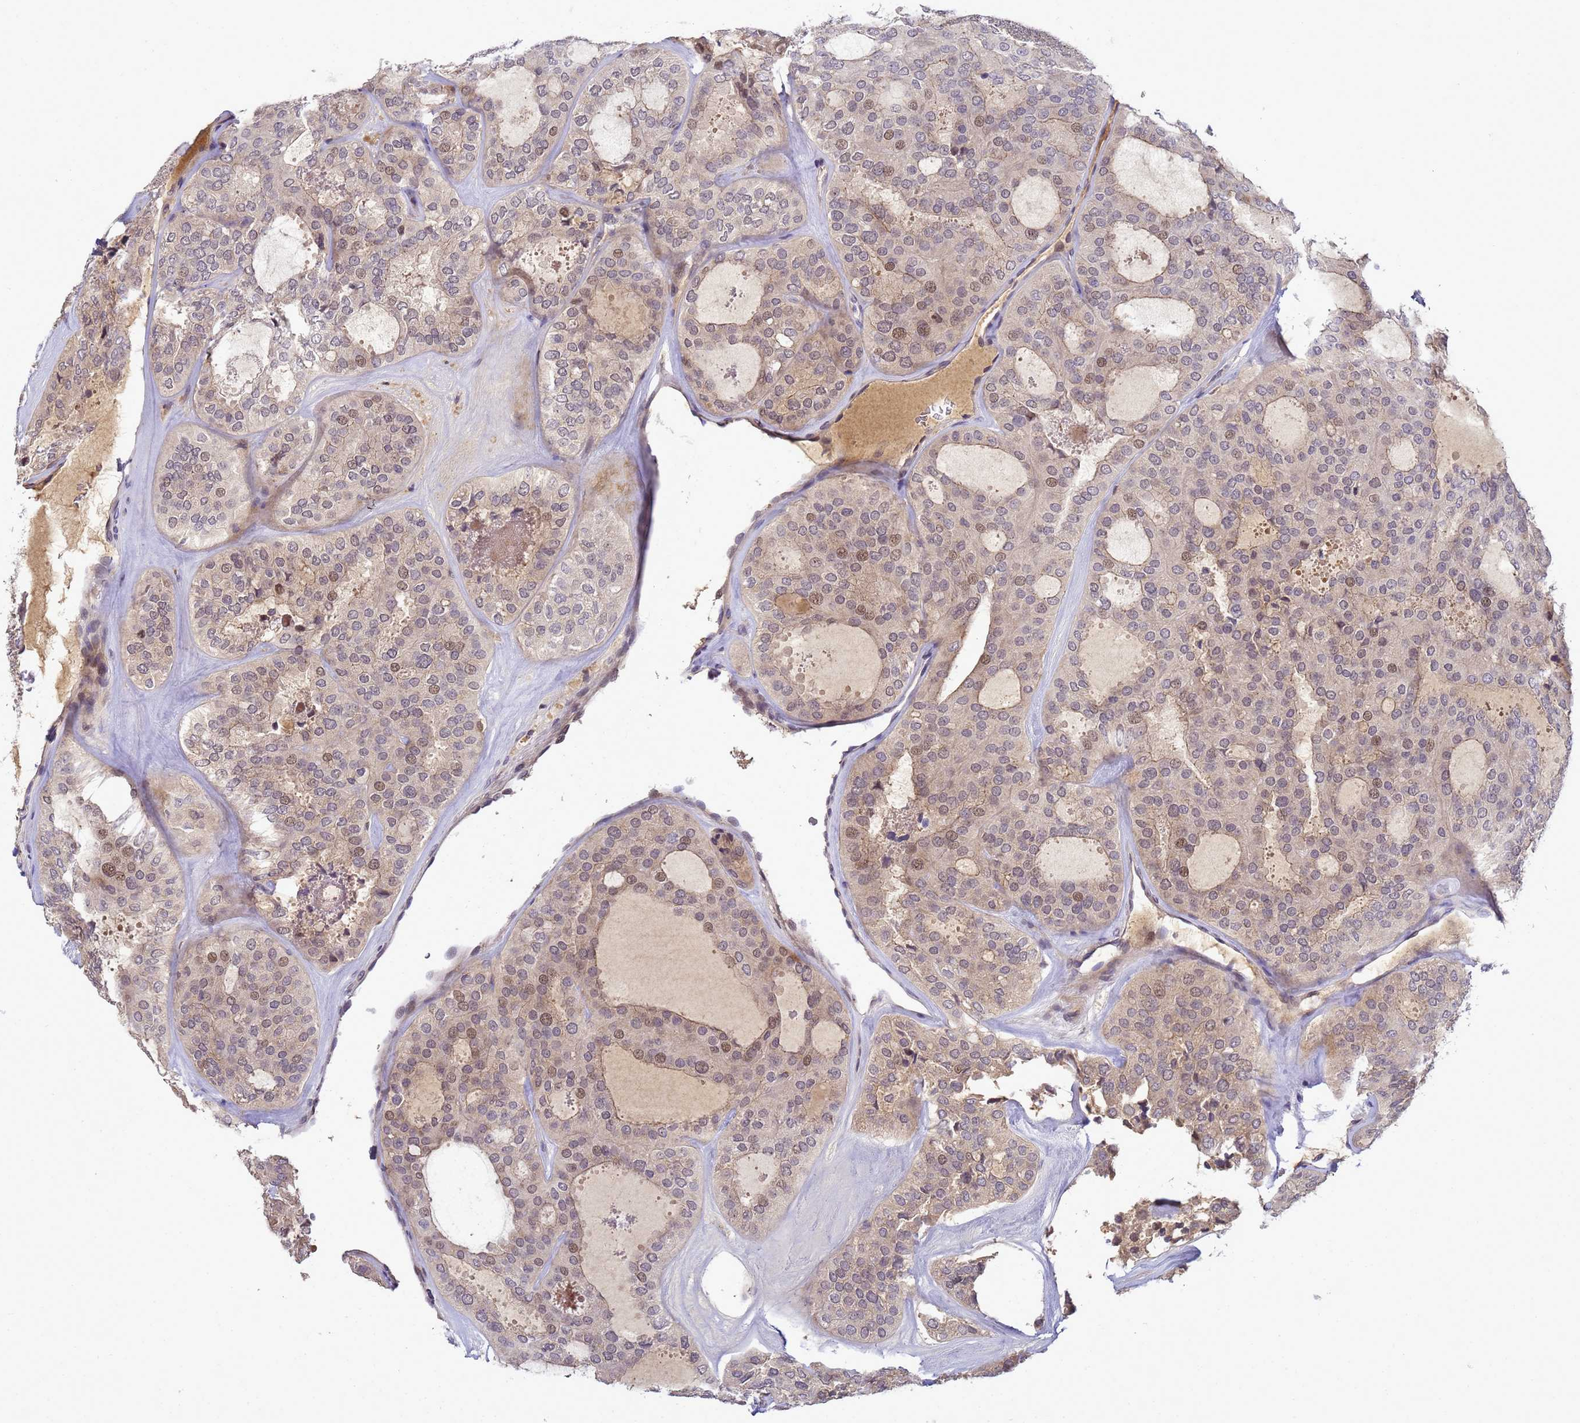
{"staining": {"intensity": "weak", "quantity": "<25%", "location": "cytoplasmic/membranous,nuclear"}, "tissue": "thyroid cancer", "cell_type": "Tumor cells", "image_type": "cancer", "snomed": [{"axis": "morphology", "description": "Follicular adenoma carcinoma, NOS"}, {"axis": "topography", "description": "Thyroid gland"}], "caption": "DAB (3,3'-diaminobenzidine) immunohistochemical staining of human thyroid follicular adenoma carcinoma displays no significant expression in tumor cells.", "gene": "TMEM74B", "patient": {"sex": "male", "age": 75}}